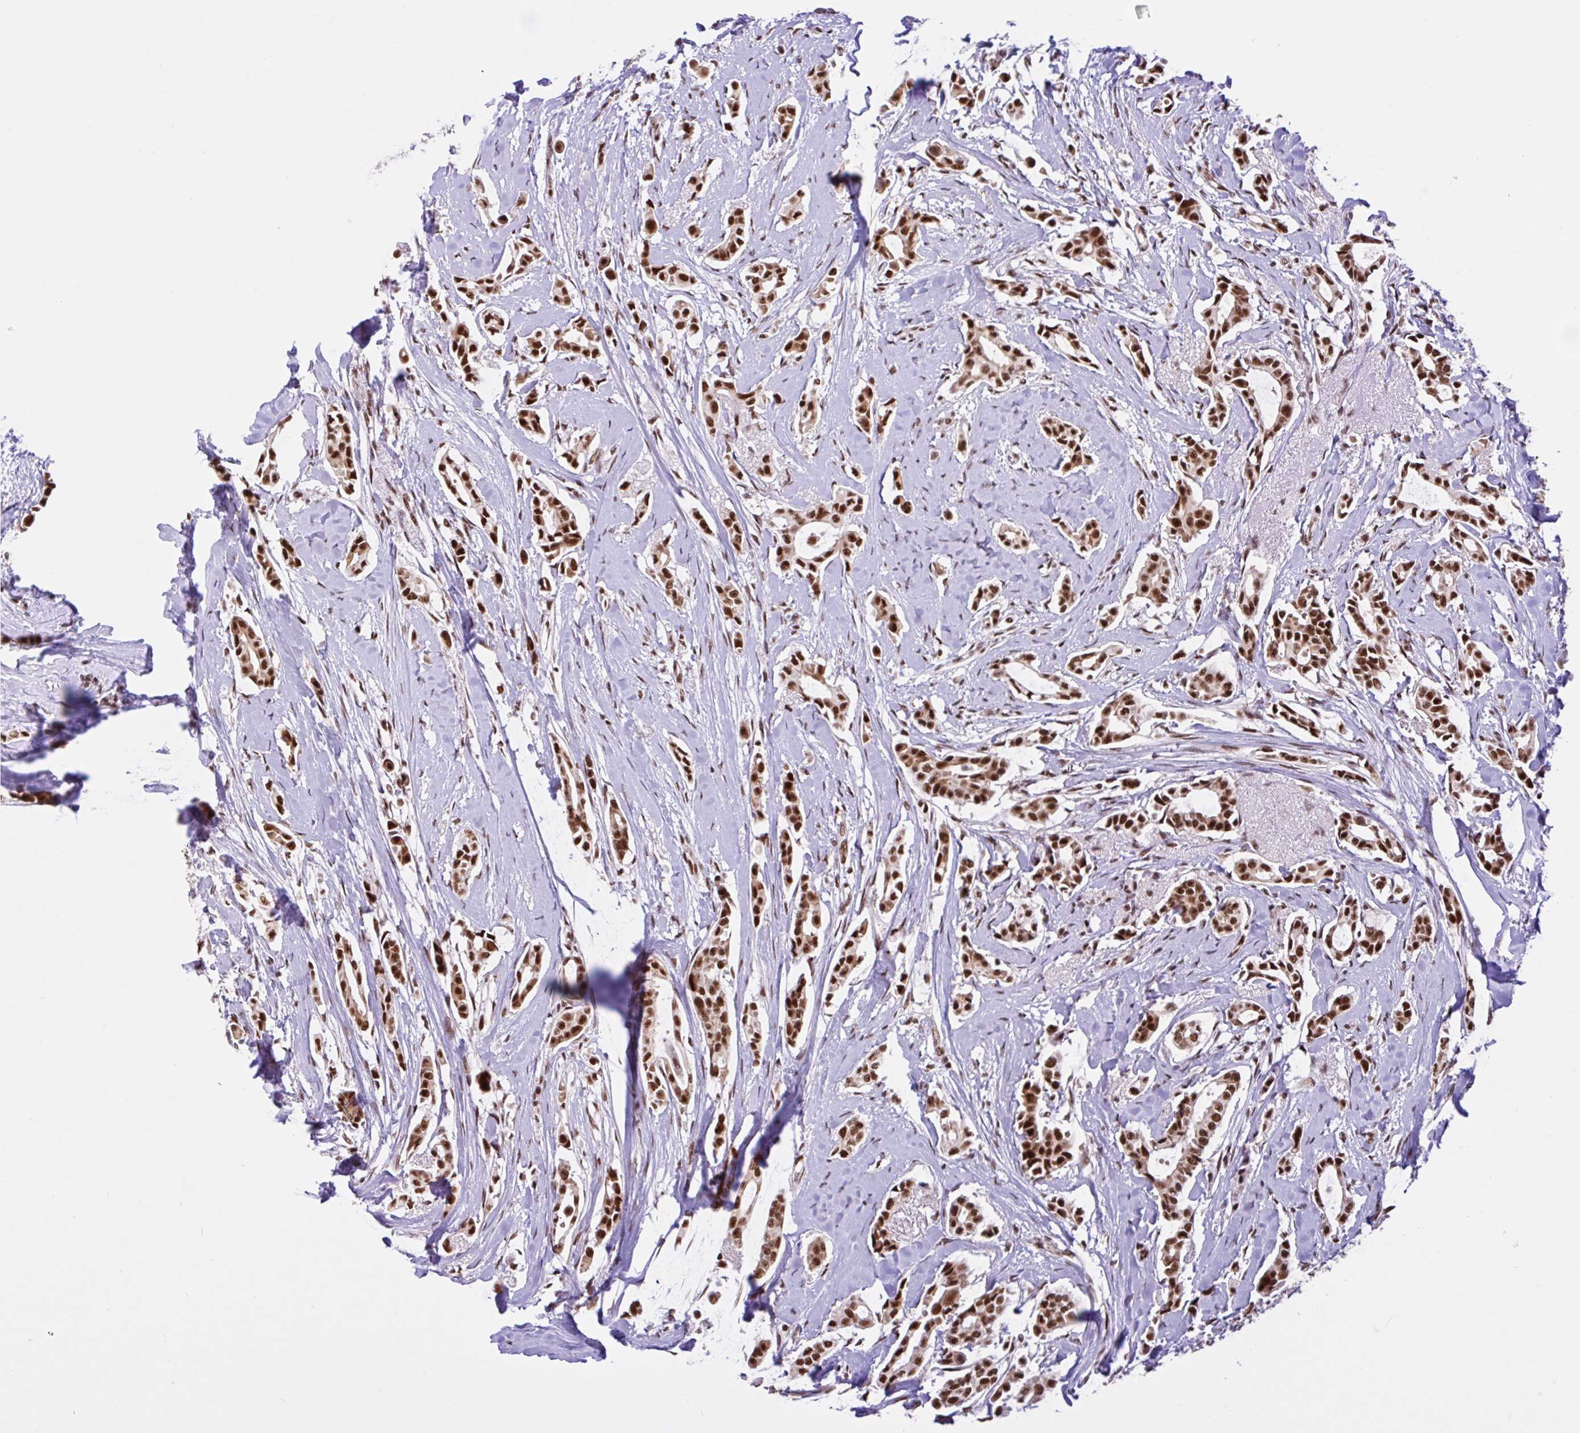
{"staining": {"intensity": "strong", "quantity": ">75%", "location": "nuclear"}, "tissue": "breast cancer", "cell_type": "Tumor cells", "image_type": "cancer", "snomed": [{"axis": "morphology", "description": "Duct carcinoma"}, {"axis": "topography", "description": "Breast"}], "caption": "DAB immunohistochemical staining of infiltrating ductal carcinoma (breast) exhibits strong nuclear protein positivity in approximately >75% of tumor cells.", "gene": "CCDC12", "patient": {"sex": "female", "age": 64}}